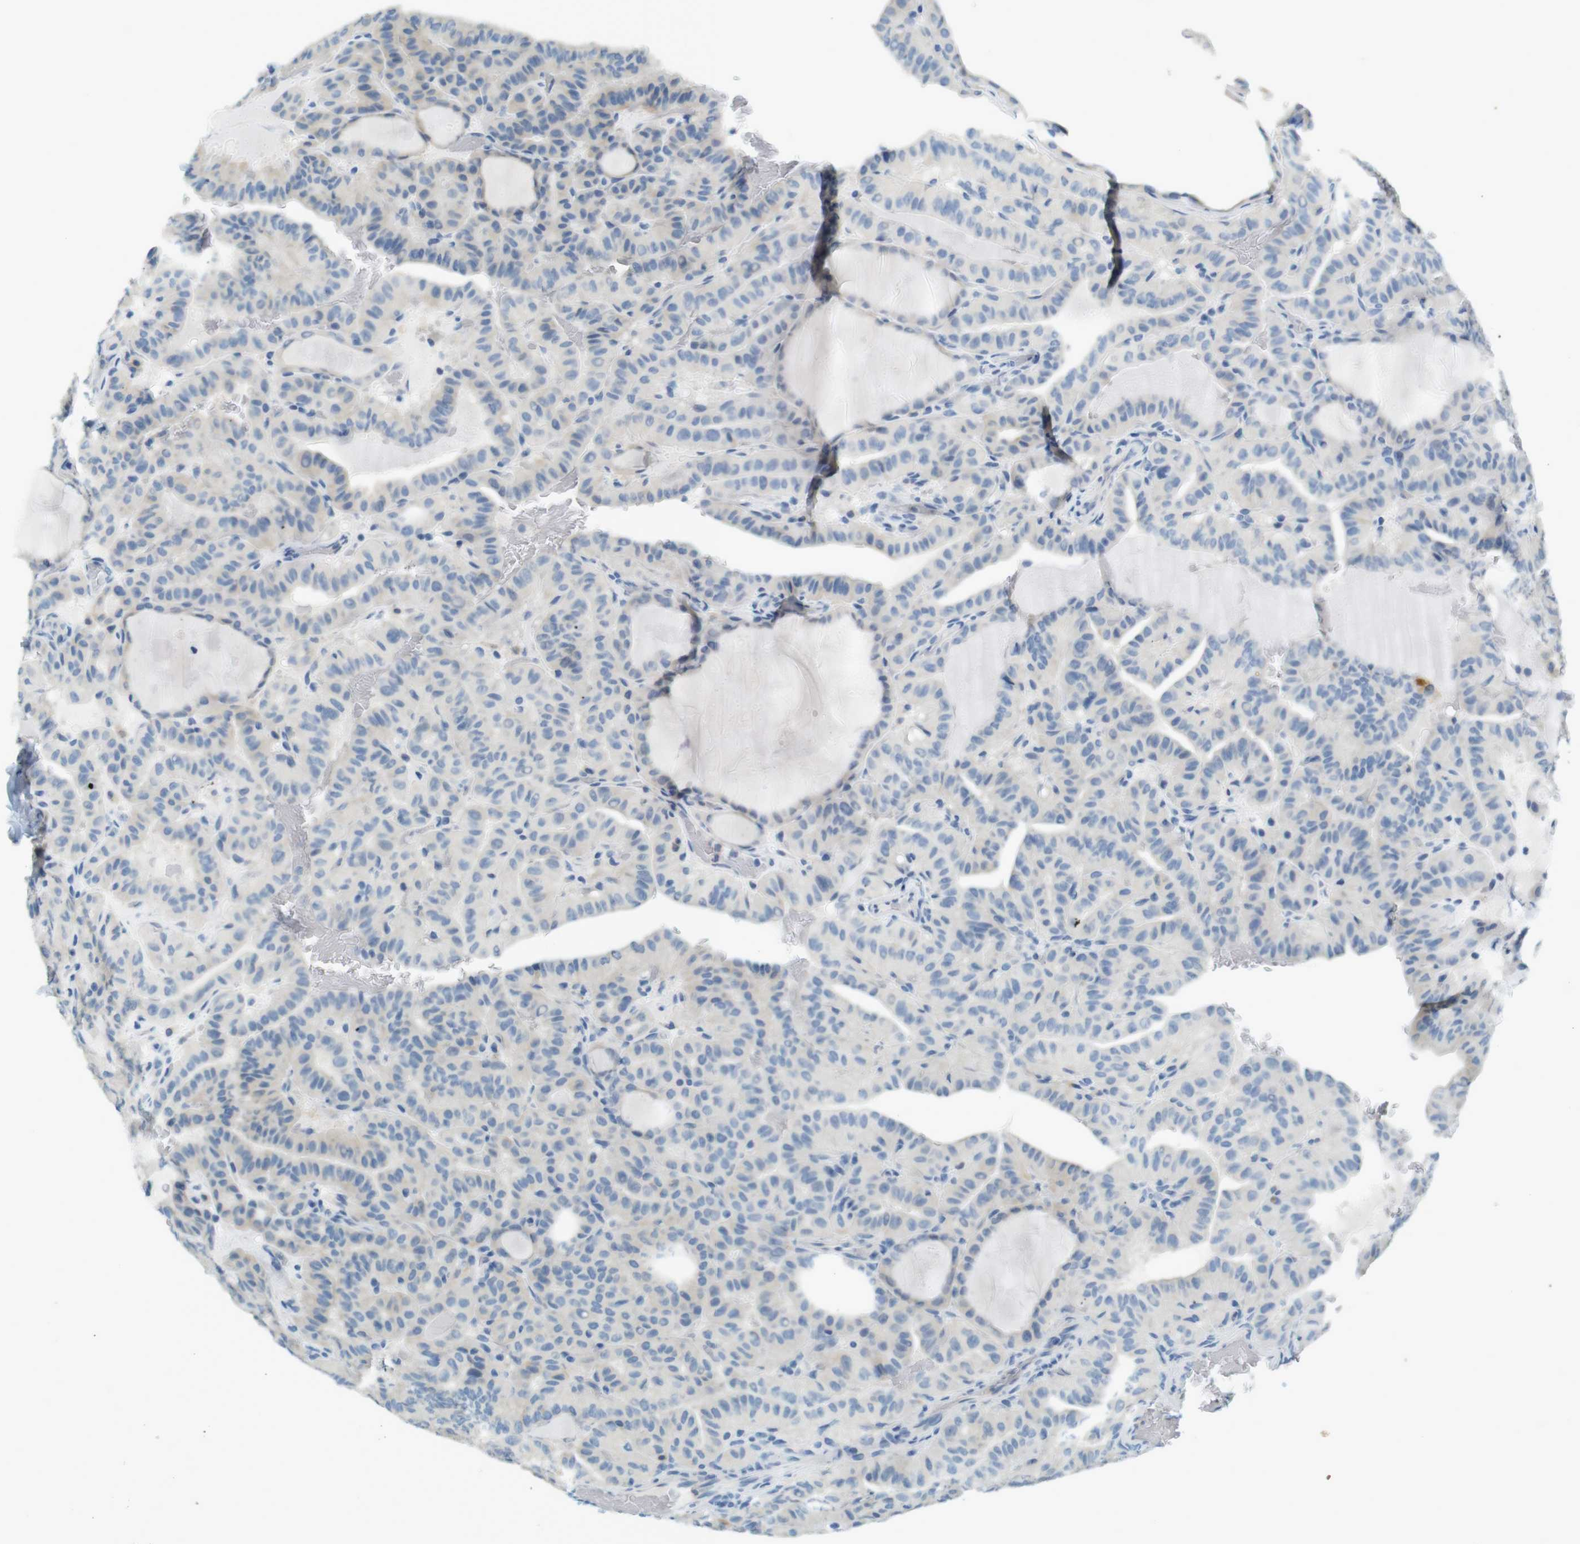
{"staining": {"intensity": "negative", "quantity": "none", "location": "none"}, "tissue": "thyroid cancer", "cell_type": "Tumor cells", "image_type": "cancer", "snomed": [{"axis": "morphology", "description": "Papillary adenocarcinoma, NOS"}, {"axis": "topography", "description": "Thyroid gland"}], "caption": "Tumor cells are negative for brown protein staining in thyroid cancer.", "gene": "LRRK2", "patient": {"sex": "male", "age": 77}}